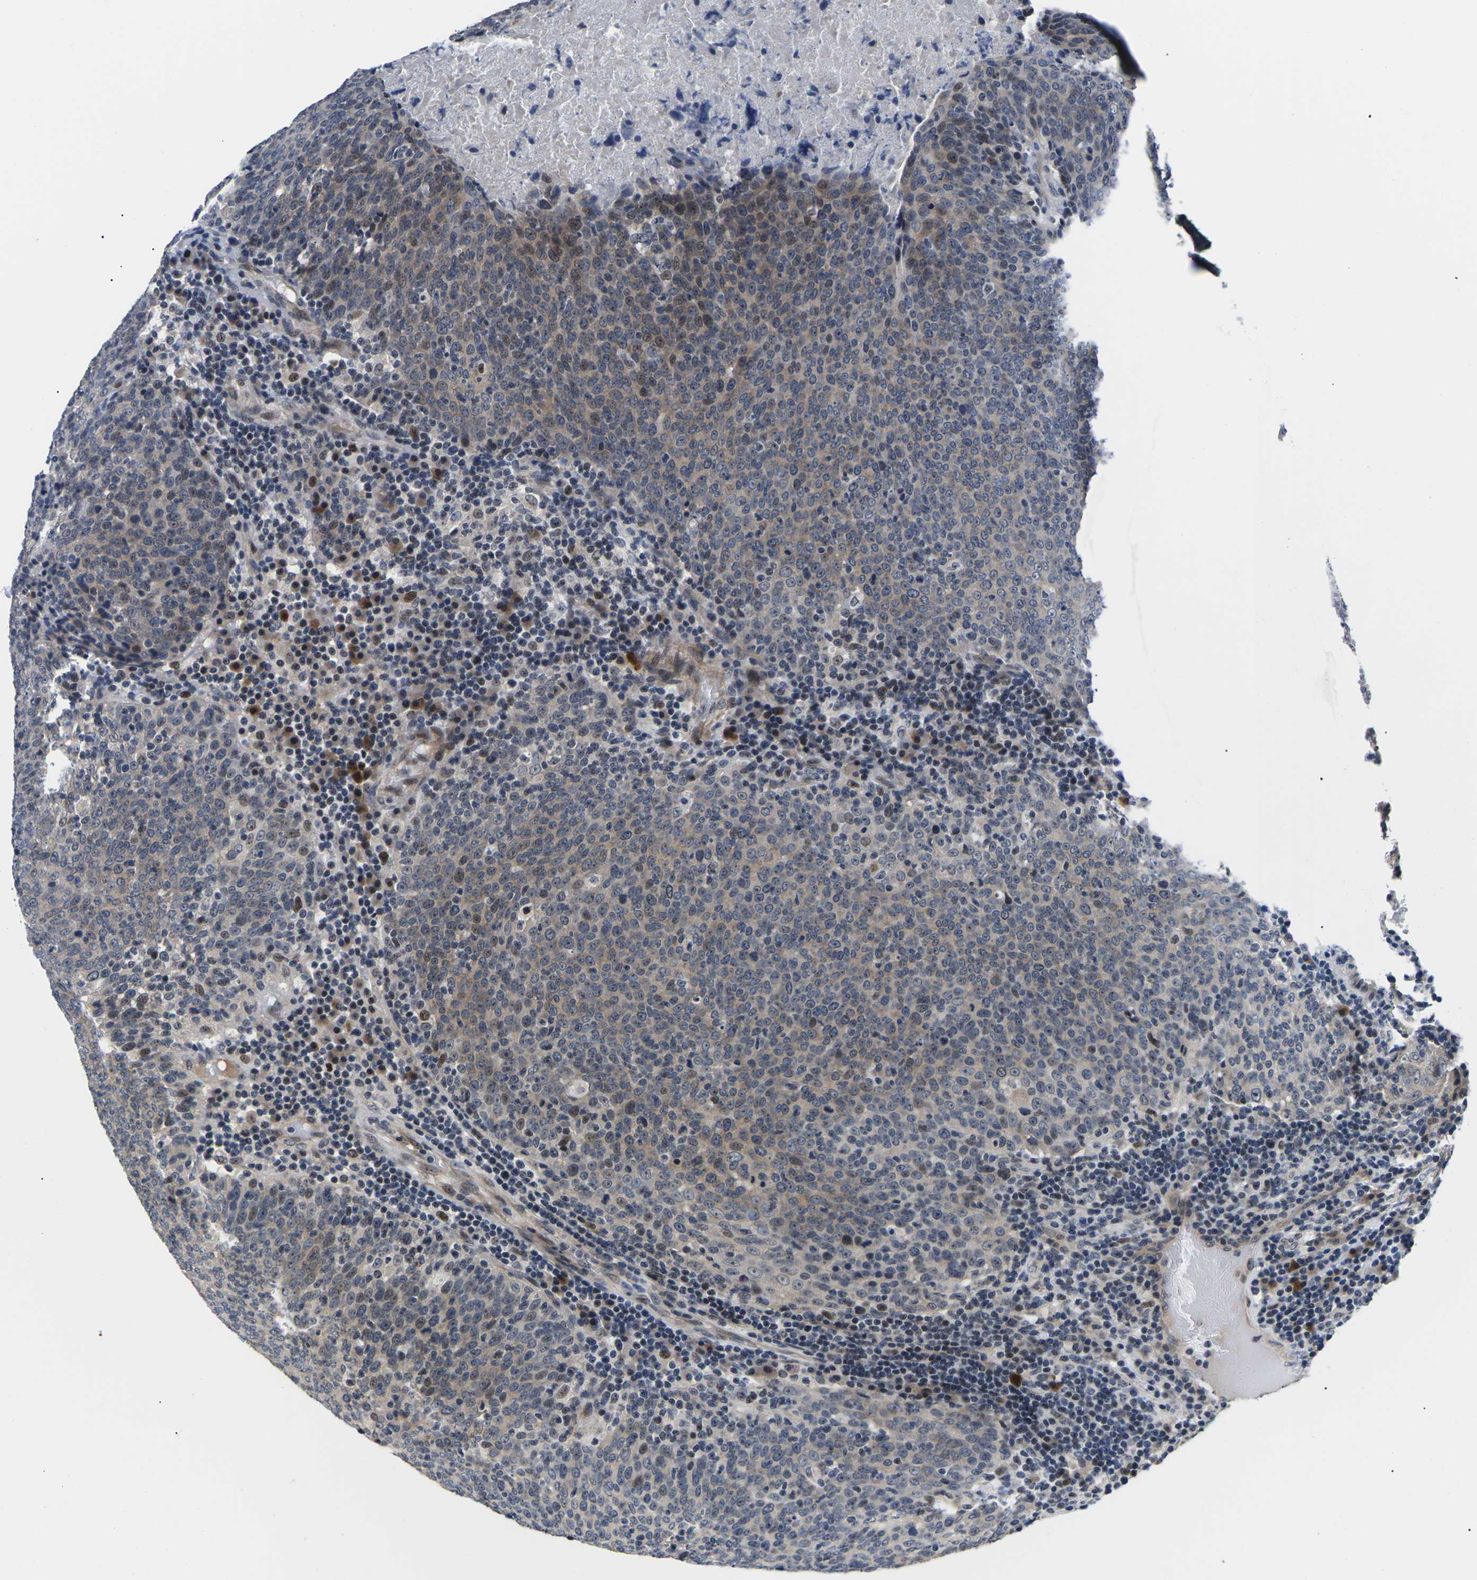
{"staining": {"intensity": "weak", "quantity": "<25%", "location": "cytoplasmic/membranous"}, "tissue": "head and neck cancer", "cell_type": "Tumor cells", "image_type": "cancer", "snomed": [{"axis": "morphology", "description": "Squamous cell carcinoma, NOS"}, {"axis": "morphology", "description": "Squamous cell carcinoma, metastatic, NOS"}, {"axis": "topography", "description": "Lymph node"}, {"axis": "topography", "description": "Head-Neck"}], "caption": "Tumor cells are negative for protein expression in human head and neck metastatic squamous cell carcinoma.", "gene": "ST6GAL2", "patient": {"sex": "male", "age": 62}}